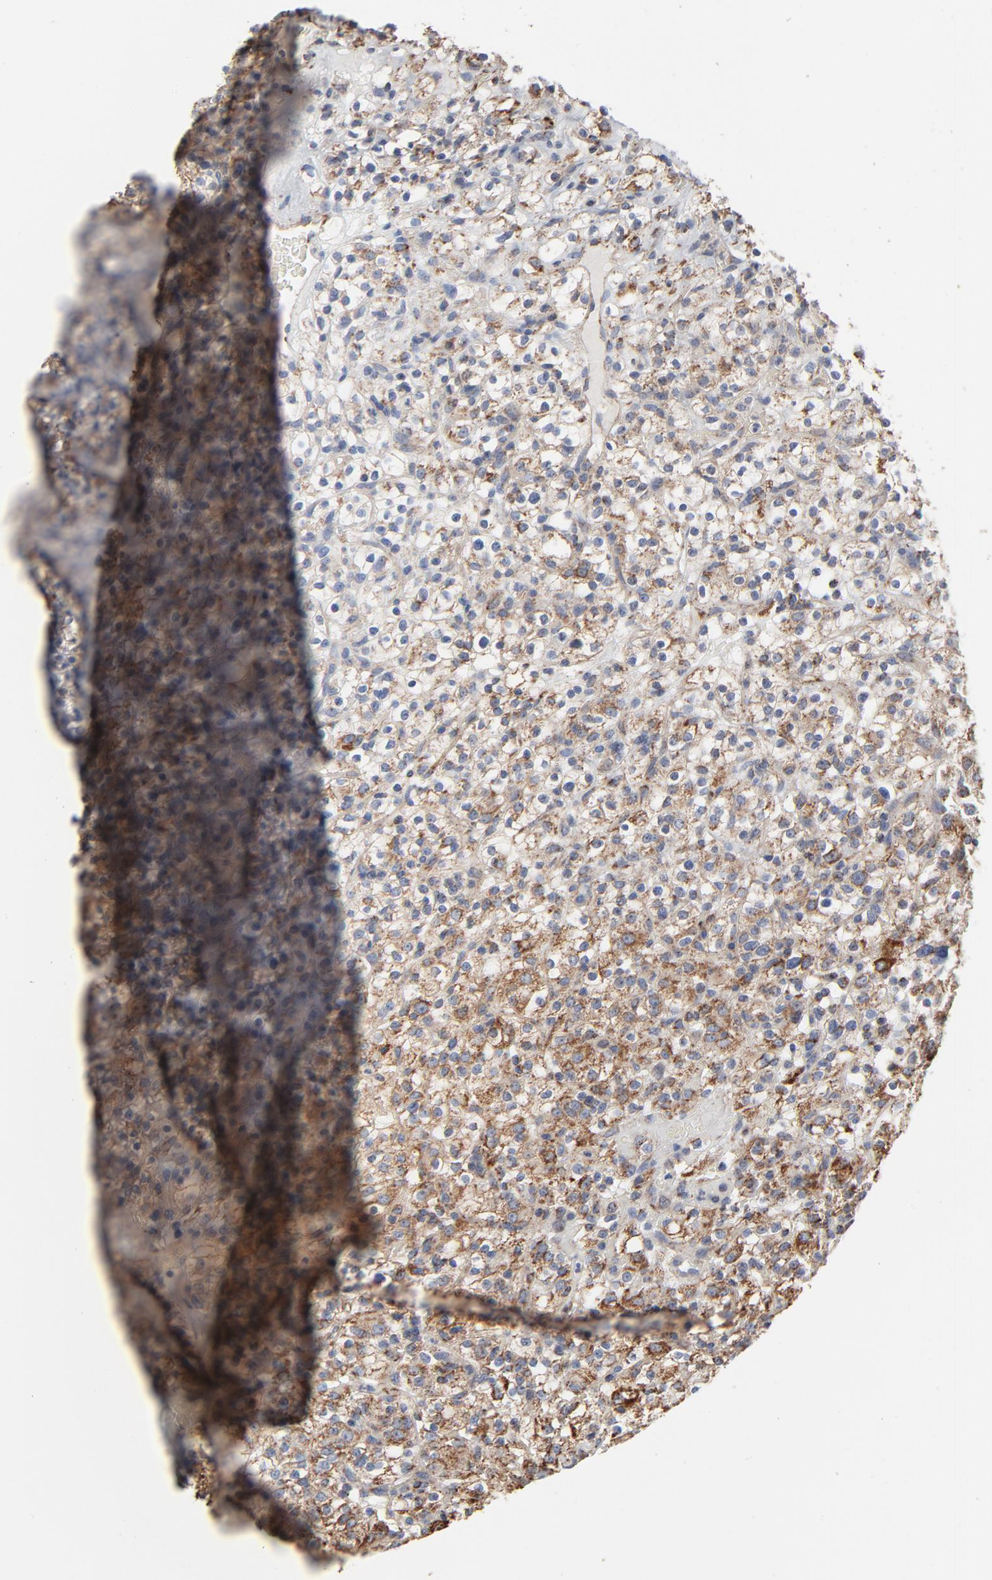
{"staining": {"intensity": "moderate", "quantity": ">75%", "location": "cytoplasmic/membranous"}, "tissue": "renal cancer", "cell_type": "Tumor cells", "image_type": "cancer", "snomed": [{"axis": "morphology", "description": "Normal tissue, NOS"}, {"axis": "morphology", "description": "Adenocarcinoma, NOS"}, {"axis": "topography", "description": "Kidney"}], "caption": "This micrograph reveals immunohistochemistry staining of renal cancer (adenocarcinoma), with medium moderate cytoplasmic/membranous expression in about >75% of tumor cells.", "gene": "UQCRC1", "patient": {"sex": "female", "age": 72}}